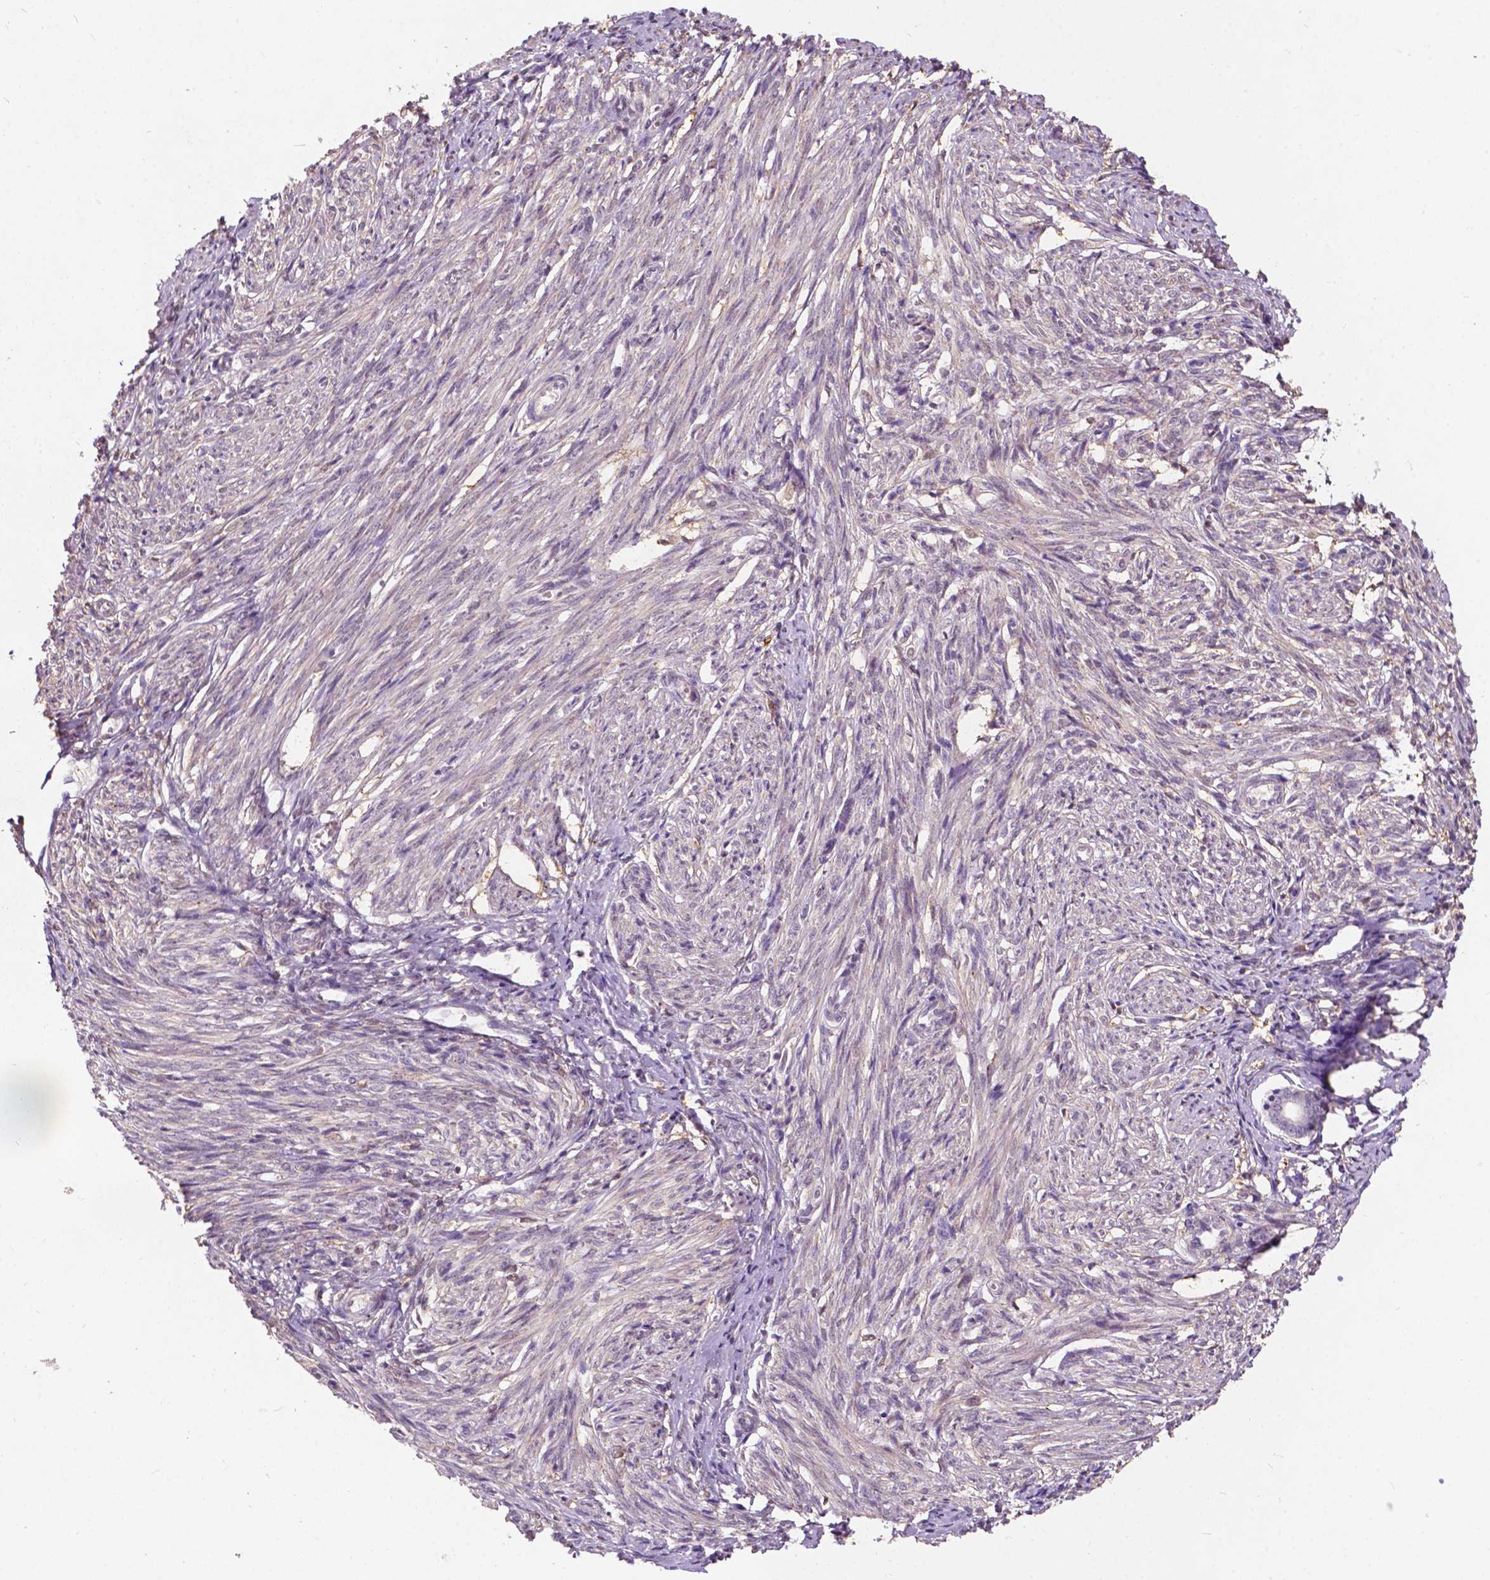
{"staining": {"intensity": "negative", "quantity": "none", "location": "none"}, "tissue": "endometrium", "cell_type": "Cells in endometrial stroma", "image_type": "normal", "snomed": [{"axis": "morphology", "description": "Normal tissue, NOS"}, {"axis": "topography", "description": "Endometrium"}], "caption": "Endometrium was stained to show a protein in brown. There is no significant expression in cells in endometrial stroma. Brightfield microscopy of immunohistochemistry (IHC) stained with DAB (3,3'-diaminobenzidine) (brown) and hematoxylin (blue), captured at high magnification.", "gene": "GPR37", "patient": {"sex": "female", "age": 50}}